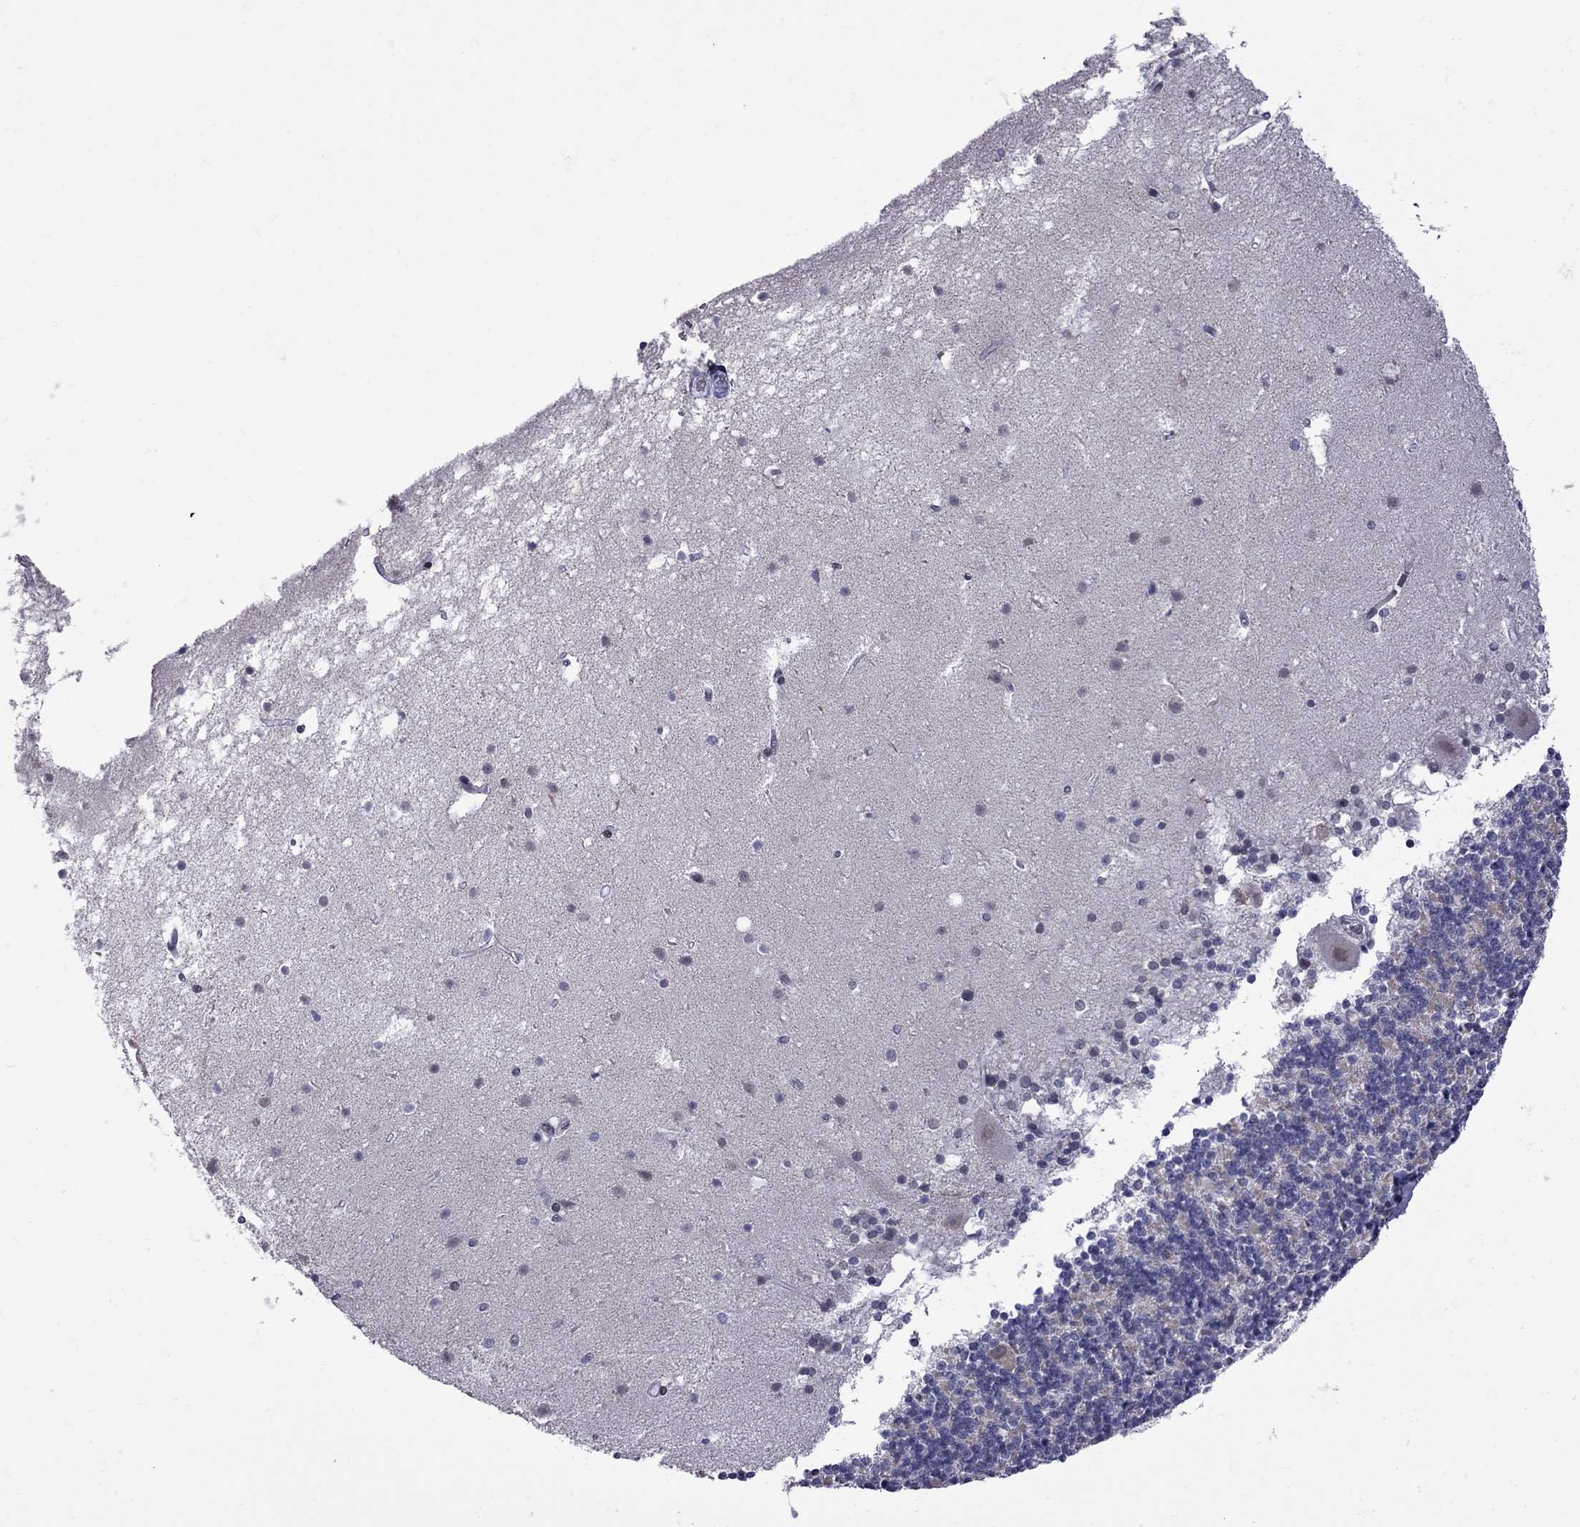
{"staining": {"intensity": "negative", "quantity": "none", "location": "none"}, "tissue": "cerebellum", "cell_type": "Cells in granular layer", "image_type": "normal", "snomed": [{"axis": "morphology", "description": "Normal tissue, NOS"}, {"axis": "topography", "description": "Cerebellum"}], "caption": "Protein analysis of unremarkable cerebellum reveals no significant staining in cells in granular layer. (Stains: DAB (3,3'-diaminobenzidine) immunohistochemistry (IHC) with hematoxylin counter stain, Microscopy: brightfield microscopy at high magnification).", "gene": "CLTCL1", "patient": {"sex": "male", "age": 70}}